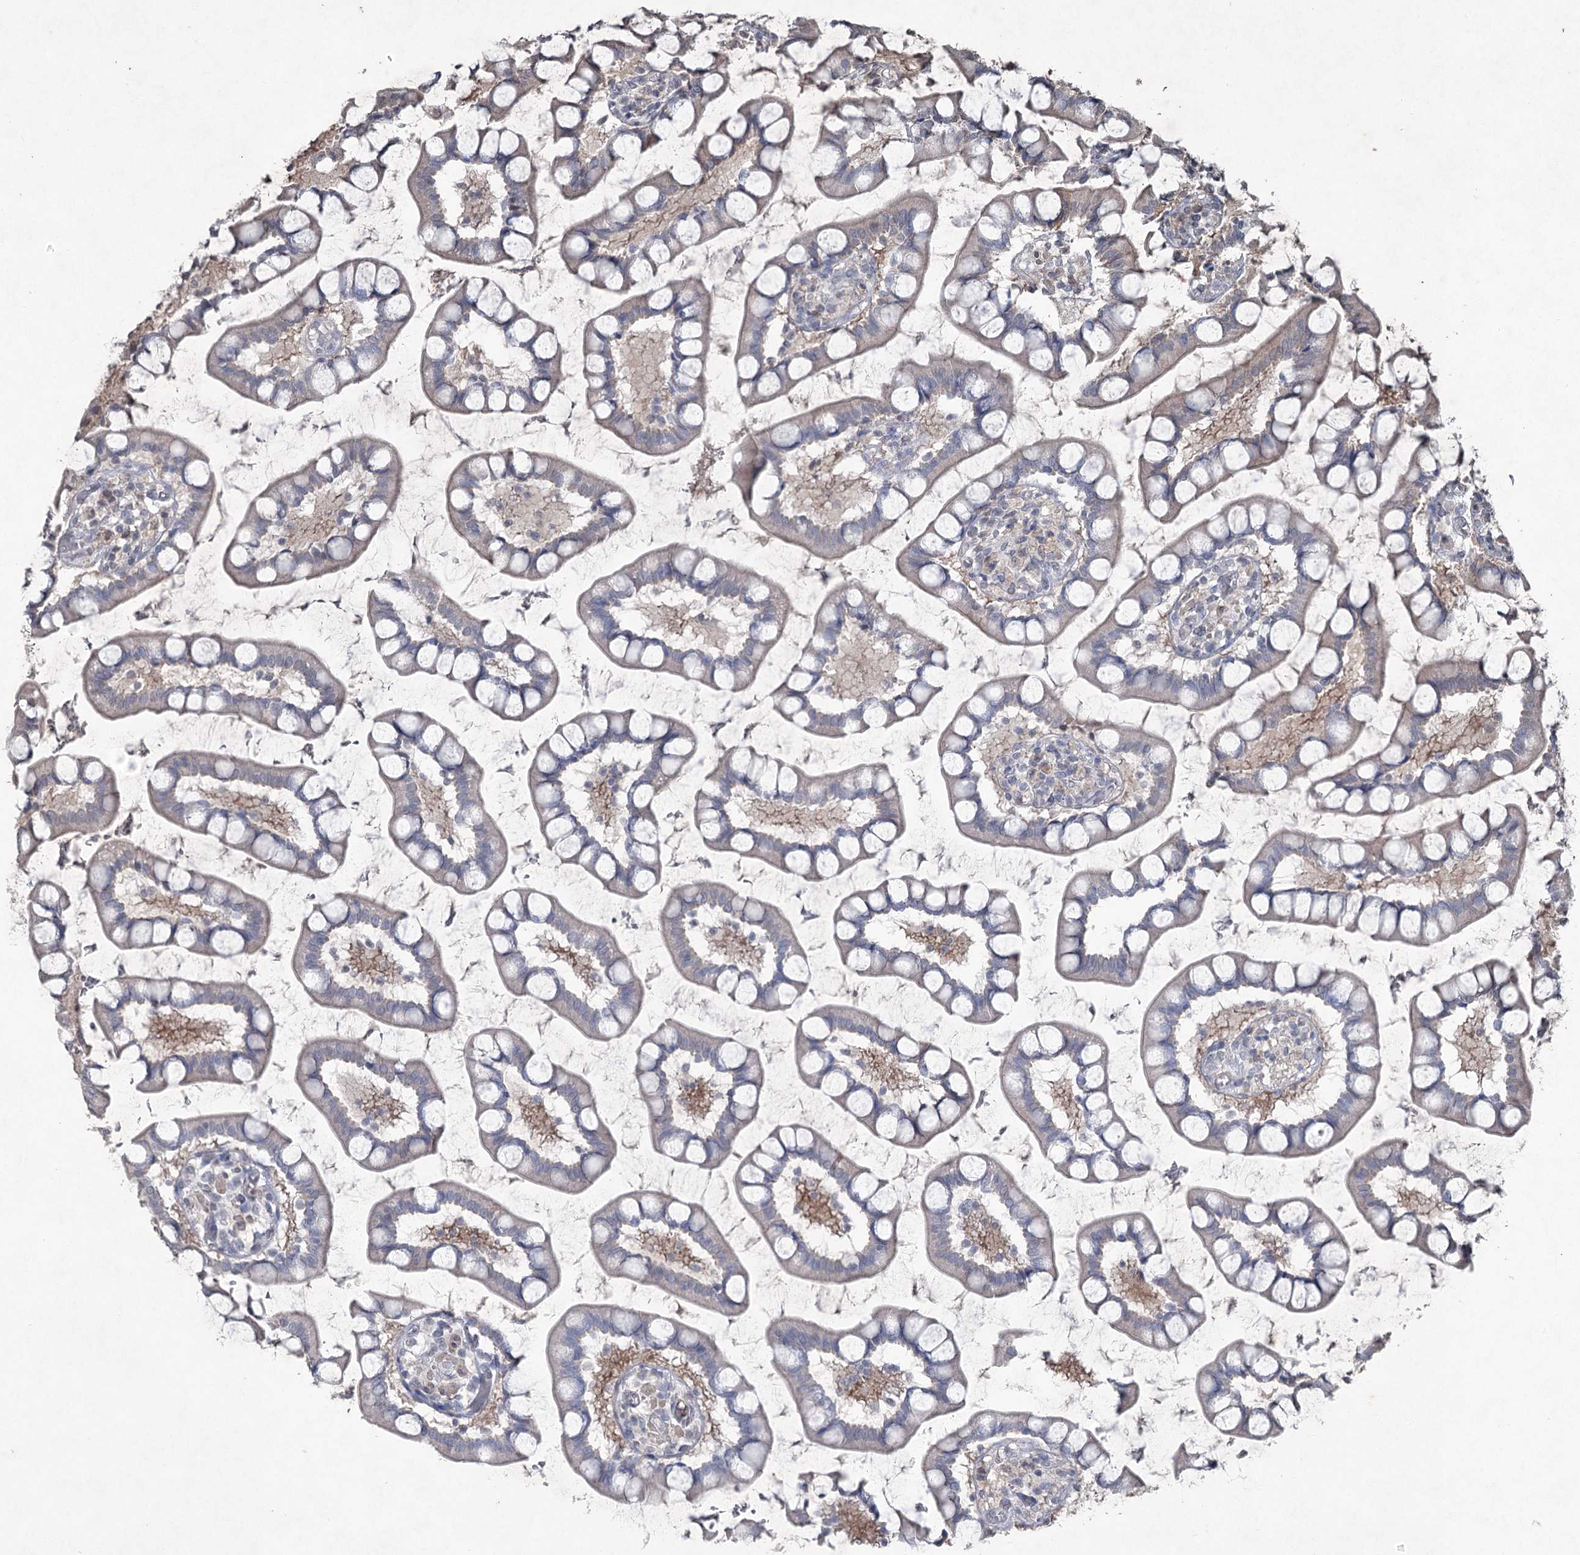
{"staining": {"intensity": "negative", "quantity": "none", "location": "none"}, "tissue": "small intestine", "cell_type": "Glandular cells", "image_type": "normal", "snomed": [{"axis": "morphology", "description": "Normal tissue, NOS"}, {"axis": "topography", "description": "Small intestine"}], "caption": "Immunohistochemistry image of benign human small intestine stained for a protein (brown), which exhibits no expression in glandular cells.", "gene": "PGLYRP2", "patient": {"sex": "male", "age": 52}}